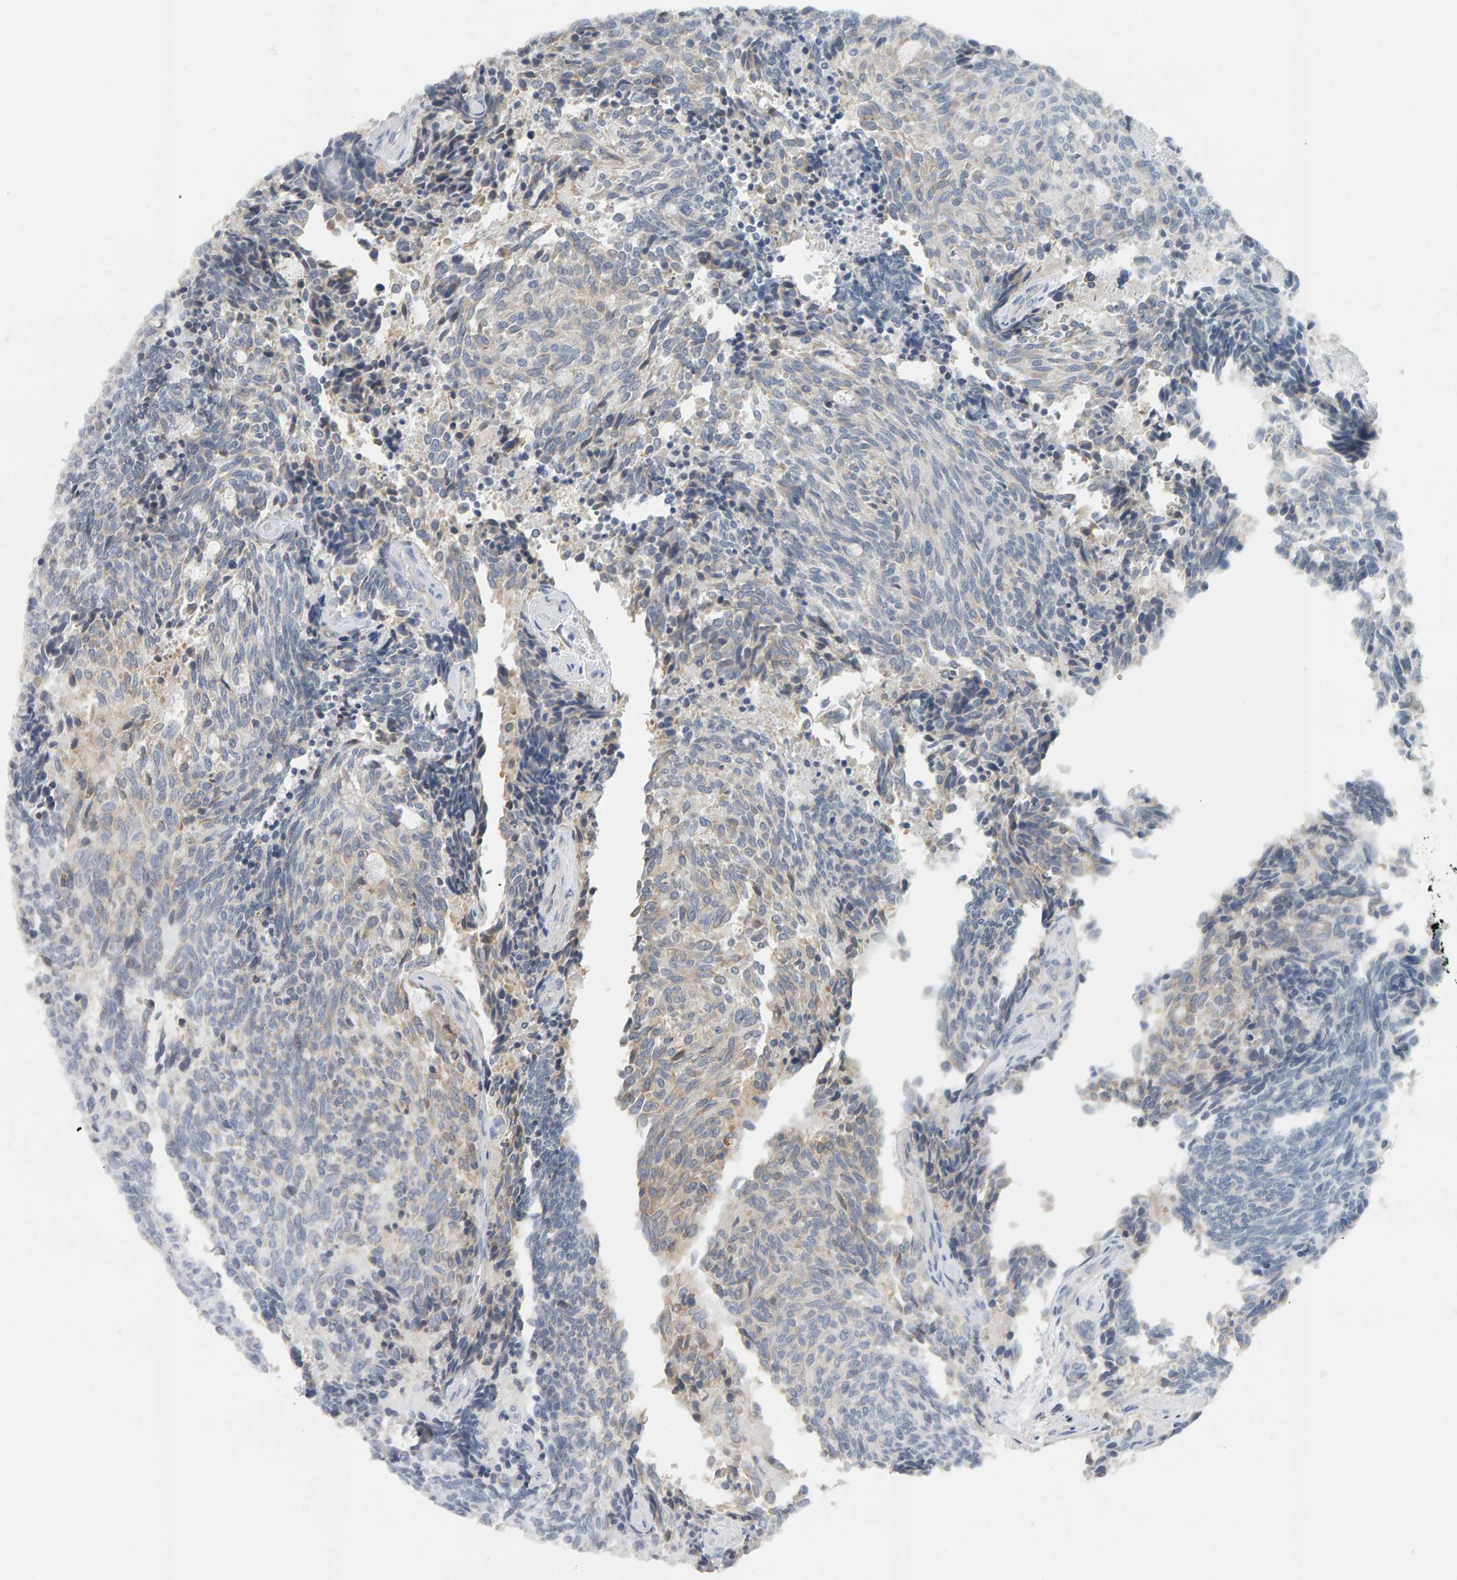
{"staining": {"intensity": "weak", "quantity": "<25%", "location": "cytoplasmic/membranous"}, "tissue": "carcinoid", "cell_type": "Tumor cells", "image_type": "cancer", "snomed": [{"axis": "morphology", "description": "Carcinoid, malignant, NOS"}, {"axis": "topography", "description": "Pancreas"}], "caption": "This is an IHC histopathology image of carcinoid (malignant). There is no positivity in tumor cells.", "gene": "ADHFE1", "patient": {"sex": "female", "age": 54}}